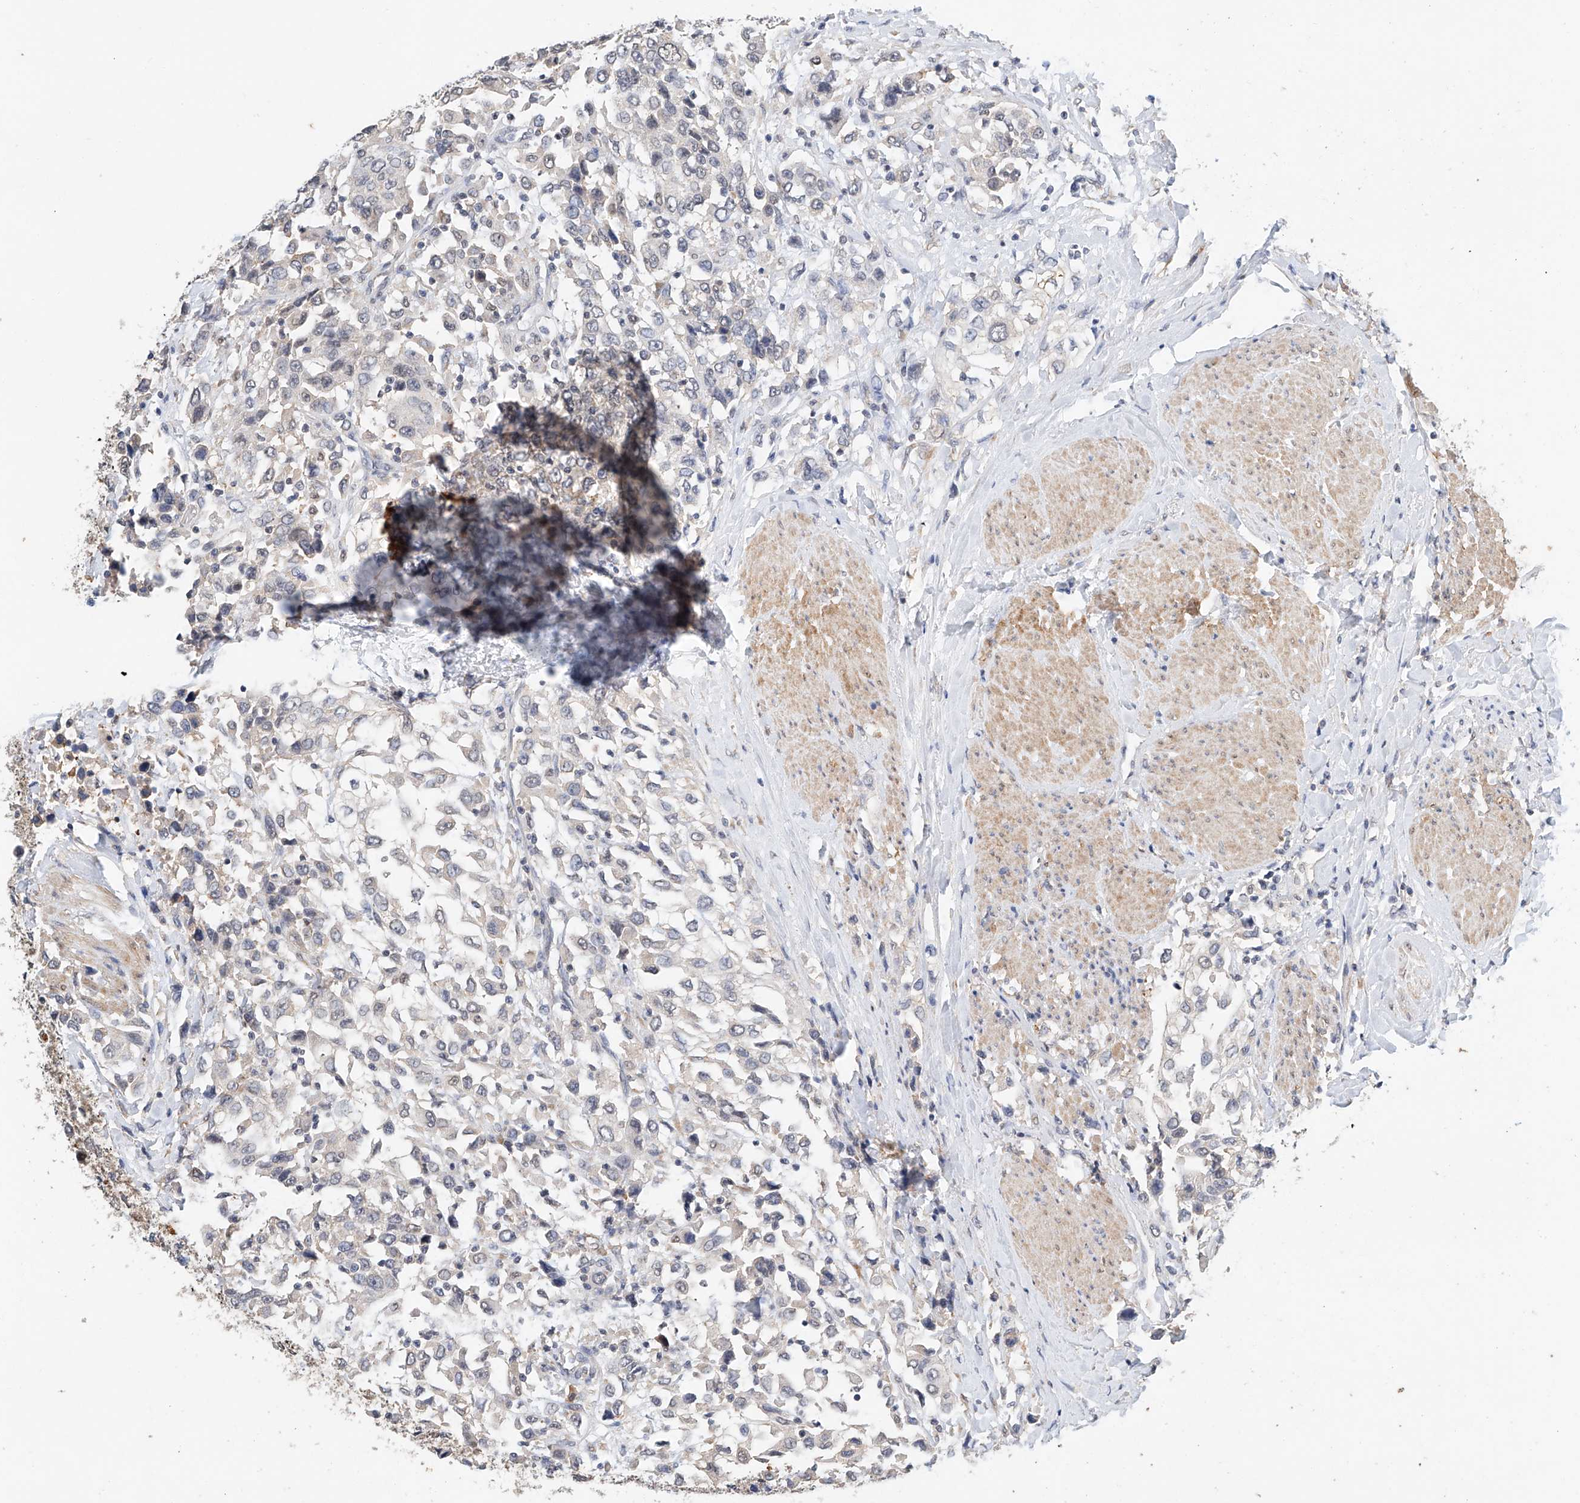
{"staining": {"intensity": "negative", "quantity": "none", "location": "none"}, "tissue": "urothelial cancer", "cell_type": "Tumor cells", "image_type": "cancer", "snomed": [{"axis": "morphology", "description": "Urothelial carcinoma, High grade"}, {"axis": "topography", "description": "Urinary bladder"}], "caption": "Tumor cells show no significant protein positivity in urothelial cancer. Nuclei are stained in blue.", "gene": "CTDP1", "patient": {"sex": "female", "age": 80}}